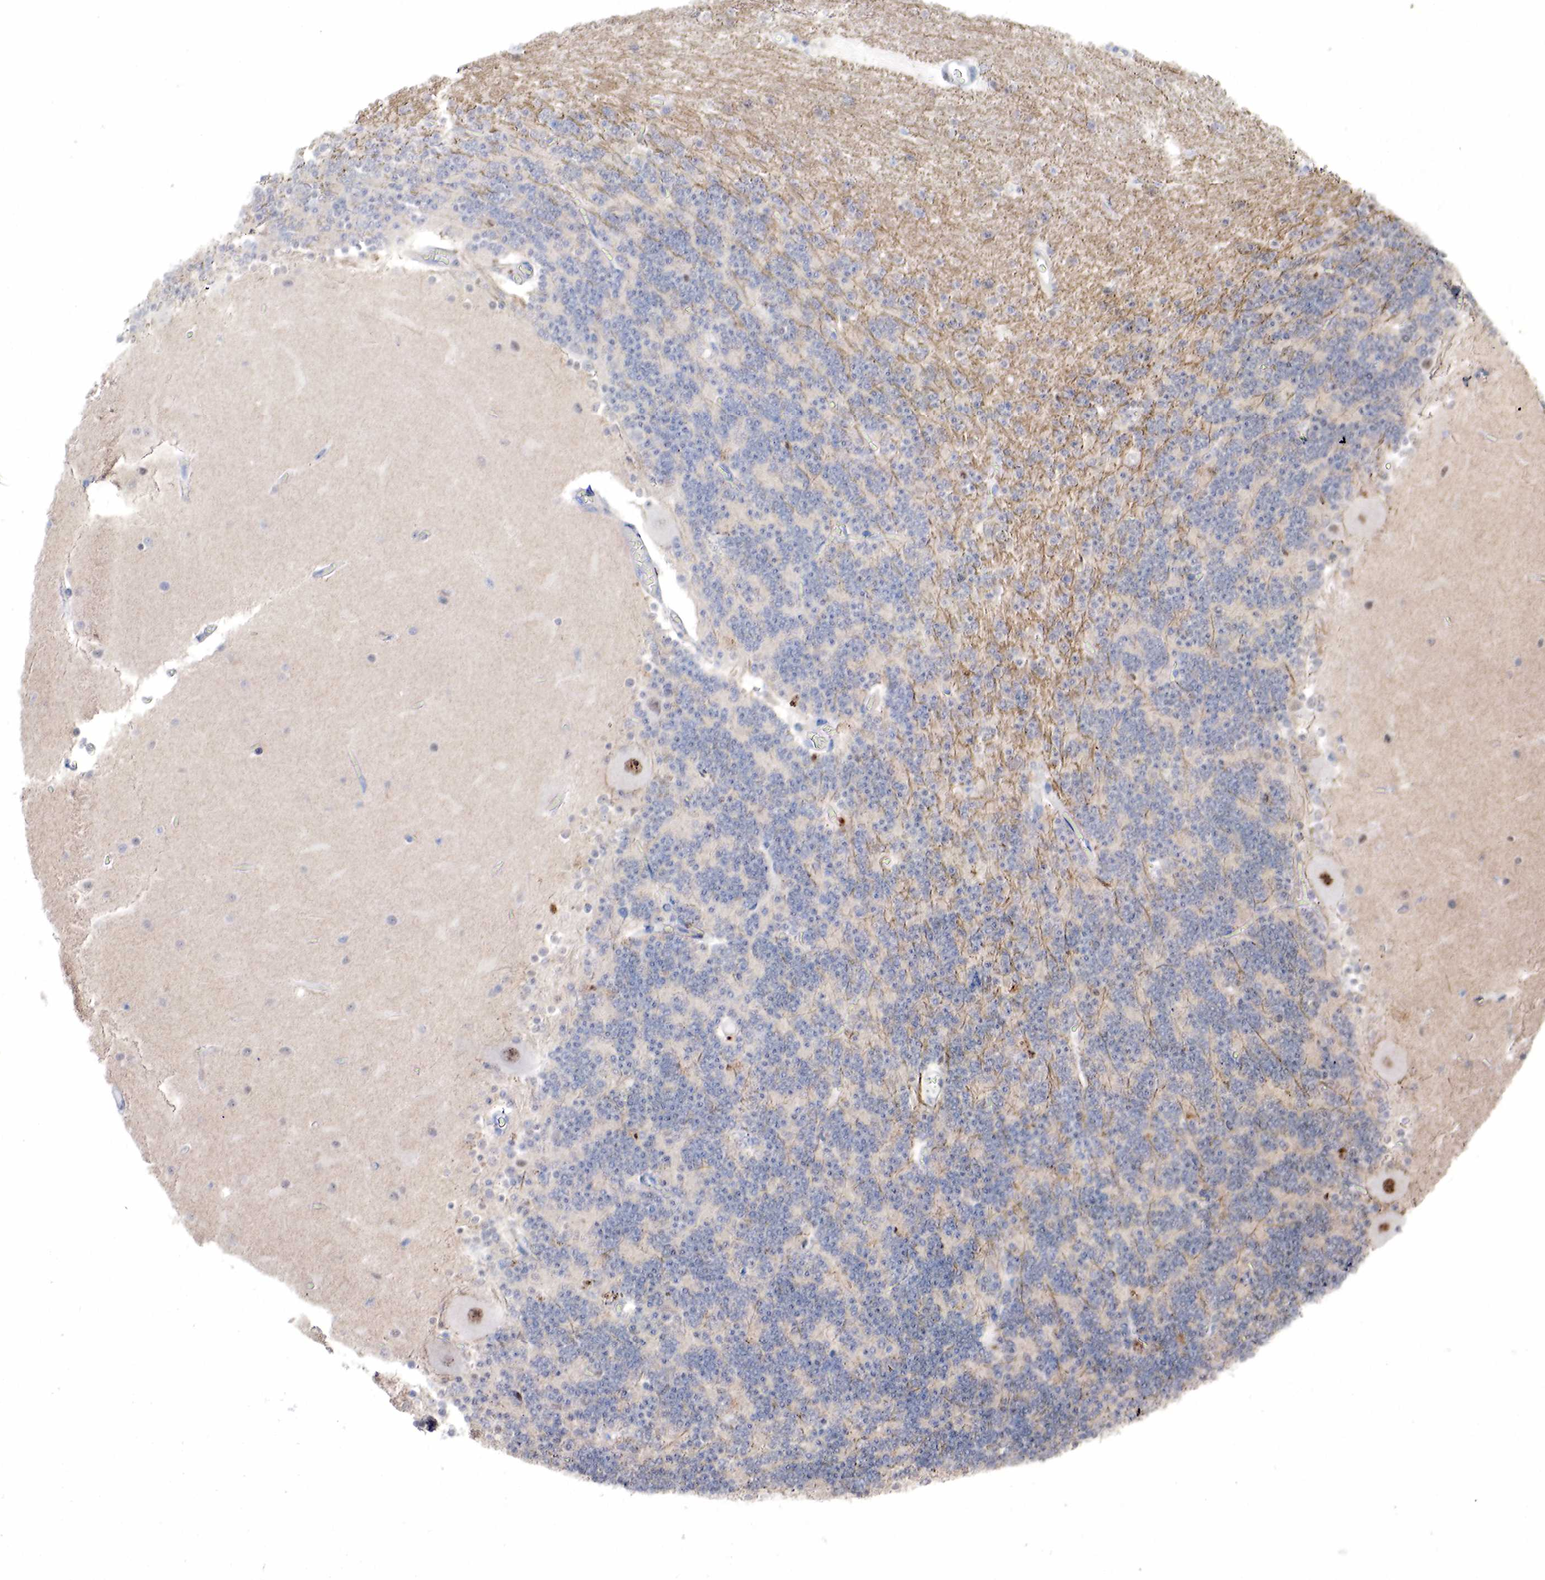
{"staining": {"intensity": "weak", "quantity": "<25%", "location": "nuclear"}, "tissue": "cerebellum", "cell_type": "Cells in granular layer", "image_type": "normal", "snomed": [{"axis": "morphology", "description": "Normal tissue, NOS"}, {"axis": "topography", "description": "Cerebellum"}], "caption": "Micrograph shows no protein positivity in cells in granular layer of benign cerebellum. Brightfield microscopy of immunohistochemistry (IHC) stained with DAB (brown) and hematoxylin (blue), captured at high magnification.", "gene": "PGR", "patient": {"sex": "female", "age": 54}}